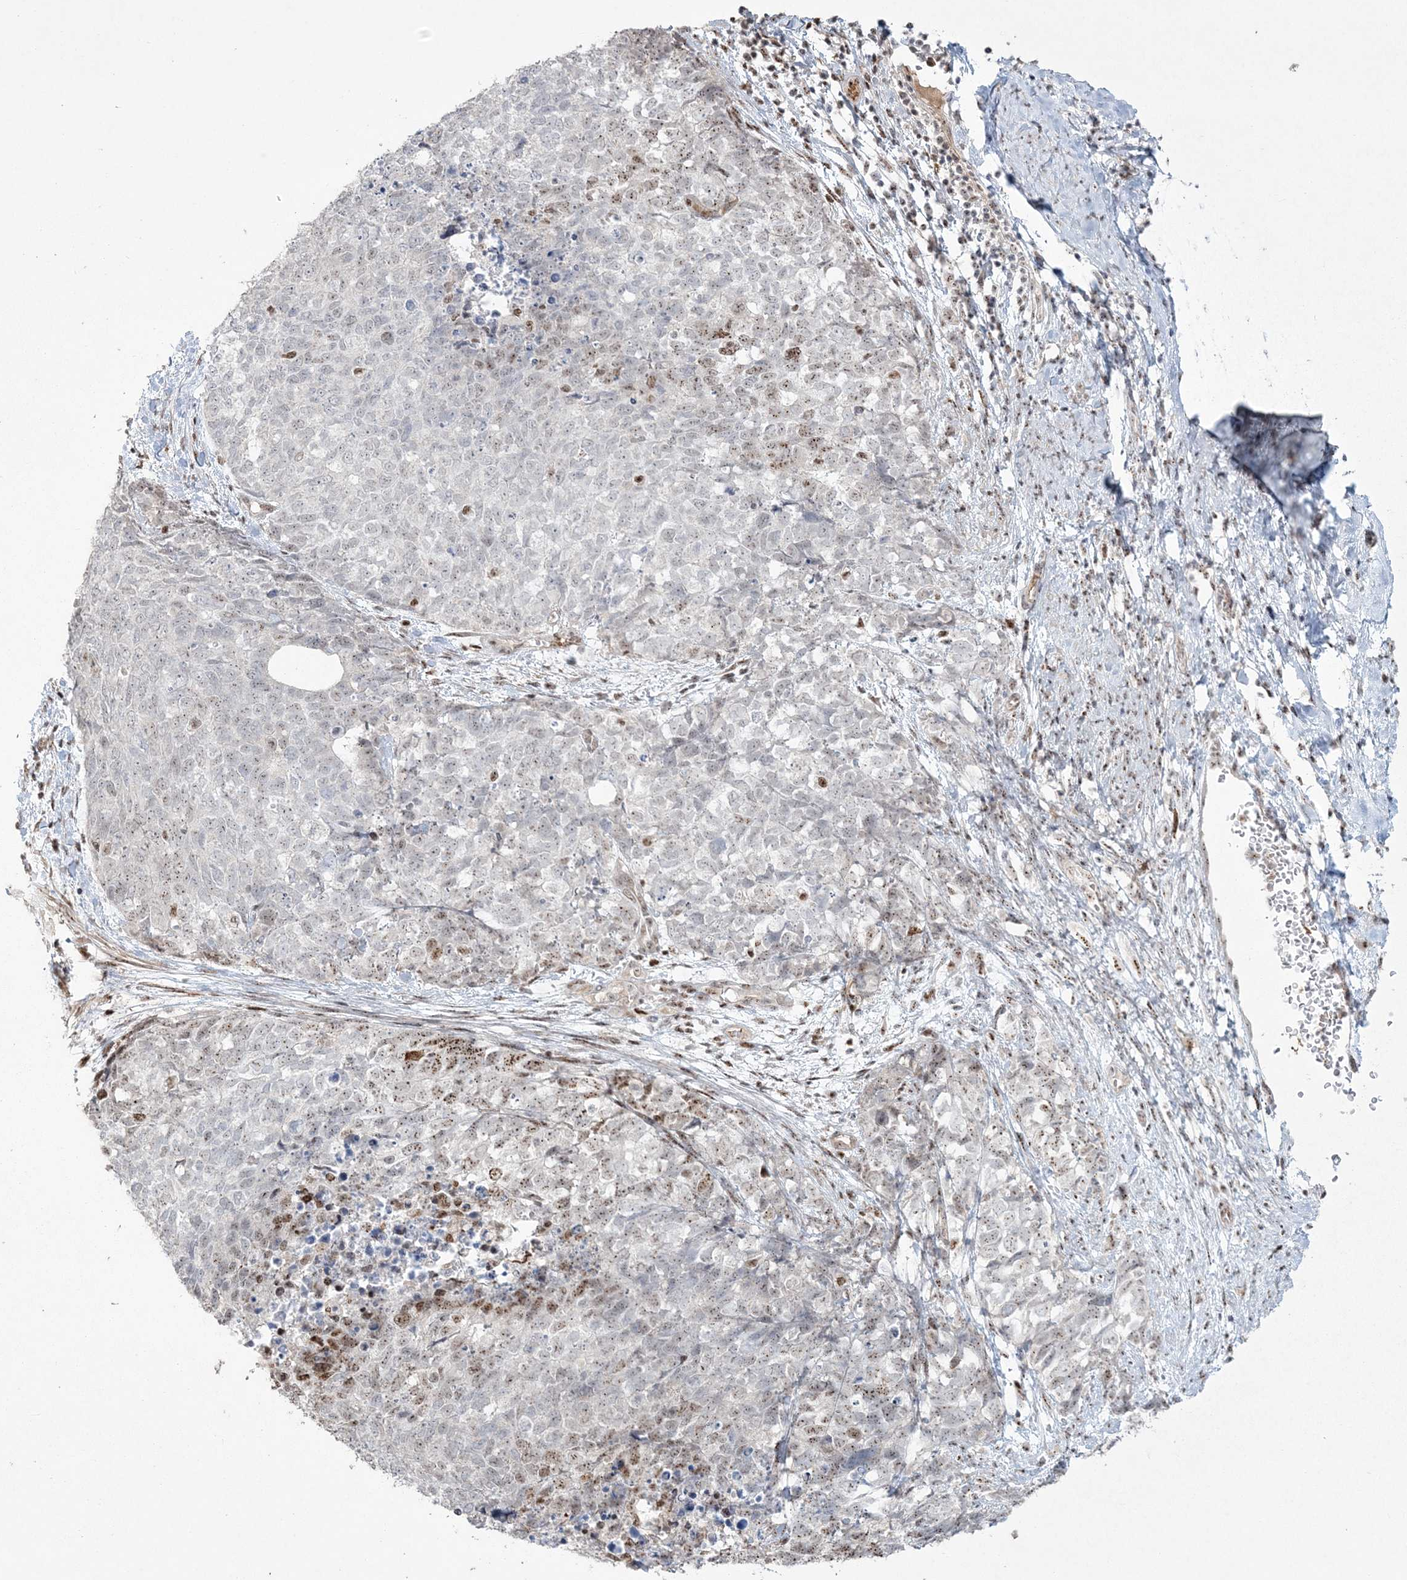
{"staining": {"intensity": "moderate", "quantity": "<25%", "location": "nuclear"}, "tissue": "cervical cancer", "cell_type": "Tumor cells", "image_type": "cancer", "snomed": [{"axis": "morphology", "description": "Squamous cell carcinoma, NOS"}, {"axis": "topography", "description": "Cervix"}], "caption": "Tumor cells exhibit low levels of moderate nuclear positivity in approximately <25% of cells in cervical squamous cell carcinoma. (DAB (3,3'-diaminobenzidine) = brown stain, brightfield microscopy at high magnification).", "gene": "RBM17", "patient": {"sex": "female", "age": 63}}